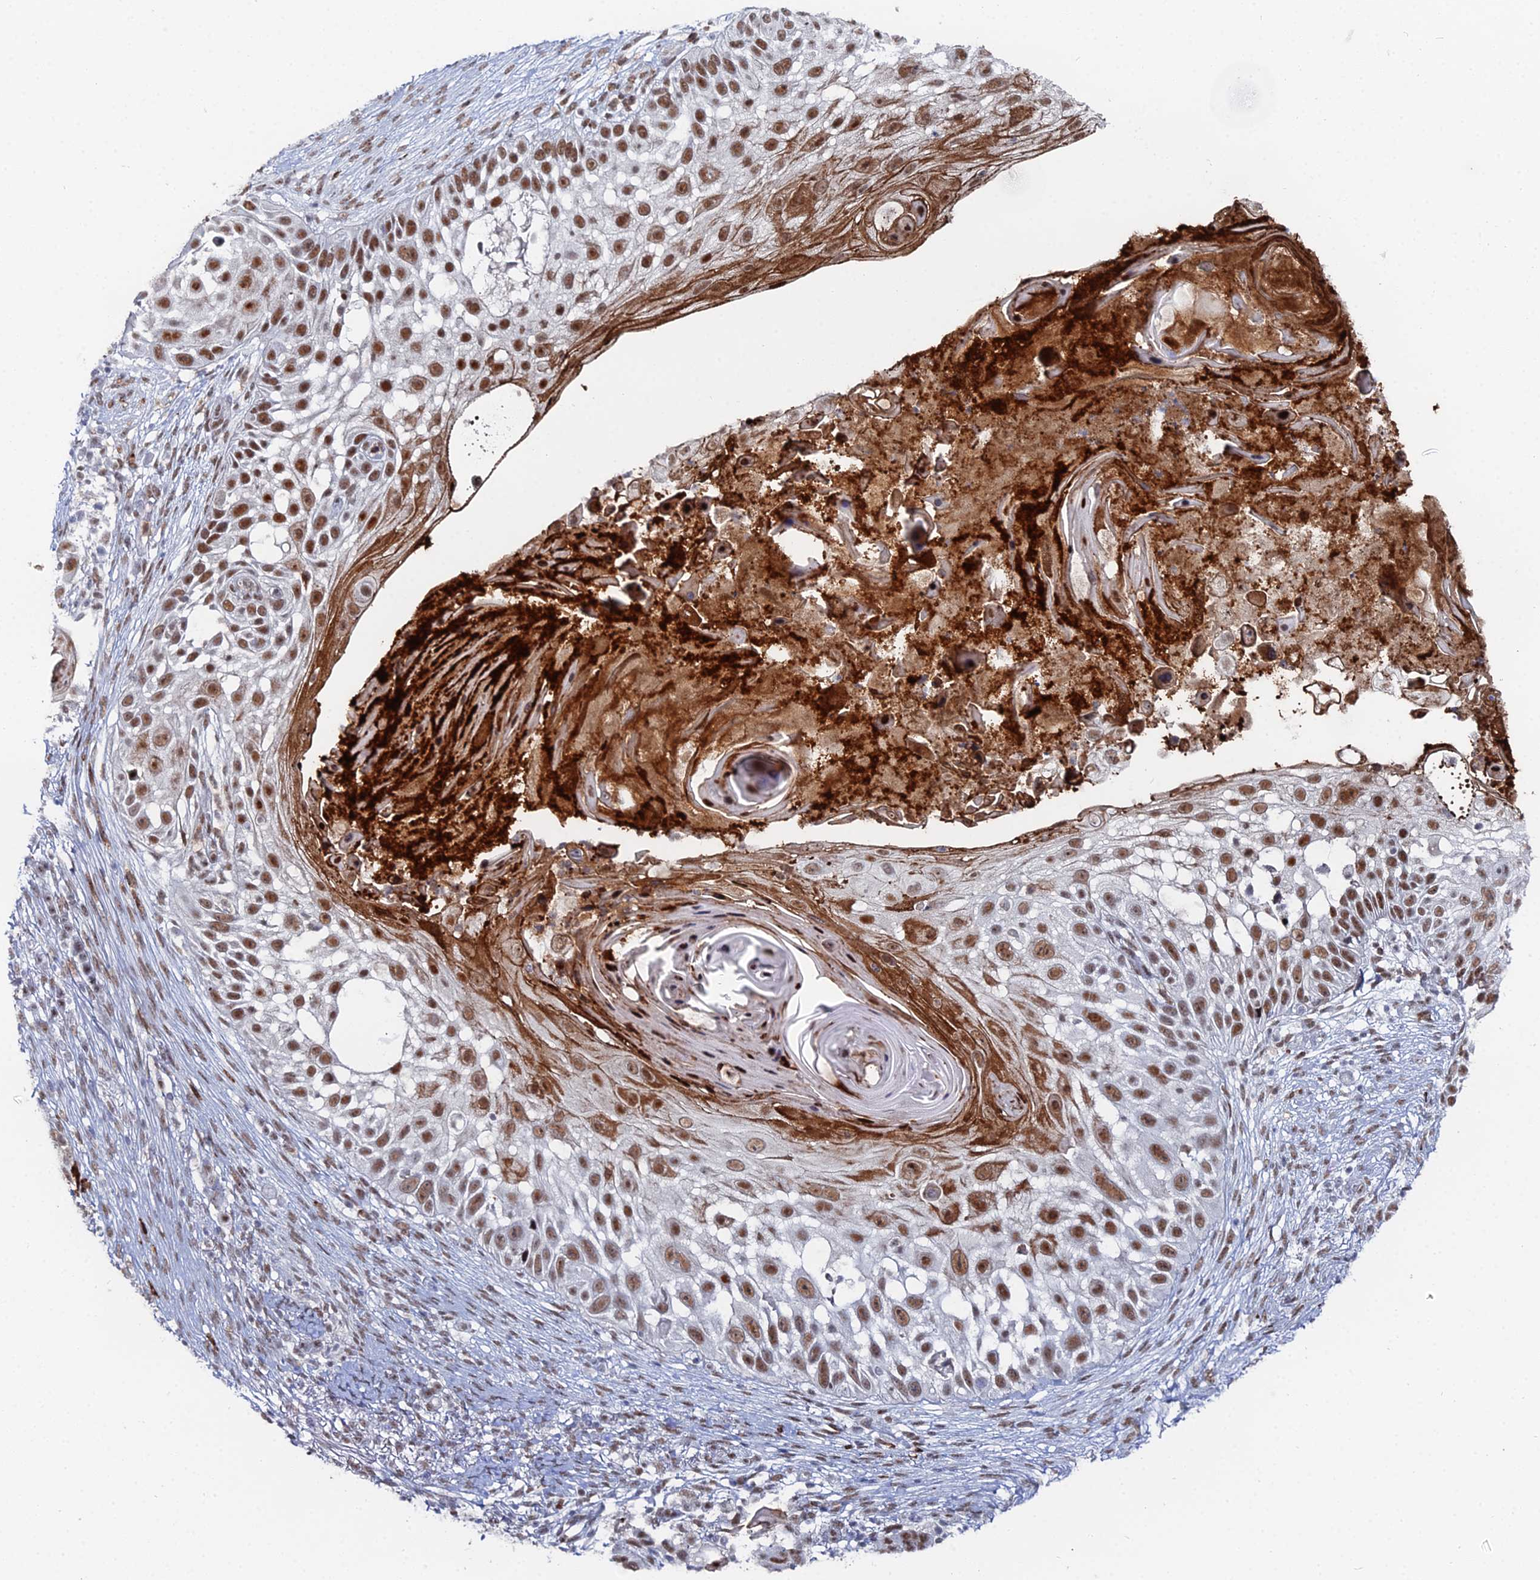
{"staining": {"intensity": "moderate", "quantity": ">75%", "location": "nuclear"}, "tissue": "skin cancer", "cell_type": "Tumor cells", "image_type": "cancer", "snomed": [{"axis": "morphology", "description": "Squamous cell carcinoma, NOS"}, {"axis": "topography", "description": "Skin"}], "caption": "A brown stain shows moderate nuclear positivity of a protein in human squamous cell carcinoma (skin) tumor cells.", "gene": "GSC2", "patient": {"sex": "female", "age": 44}}